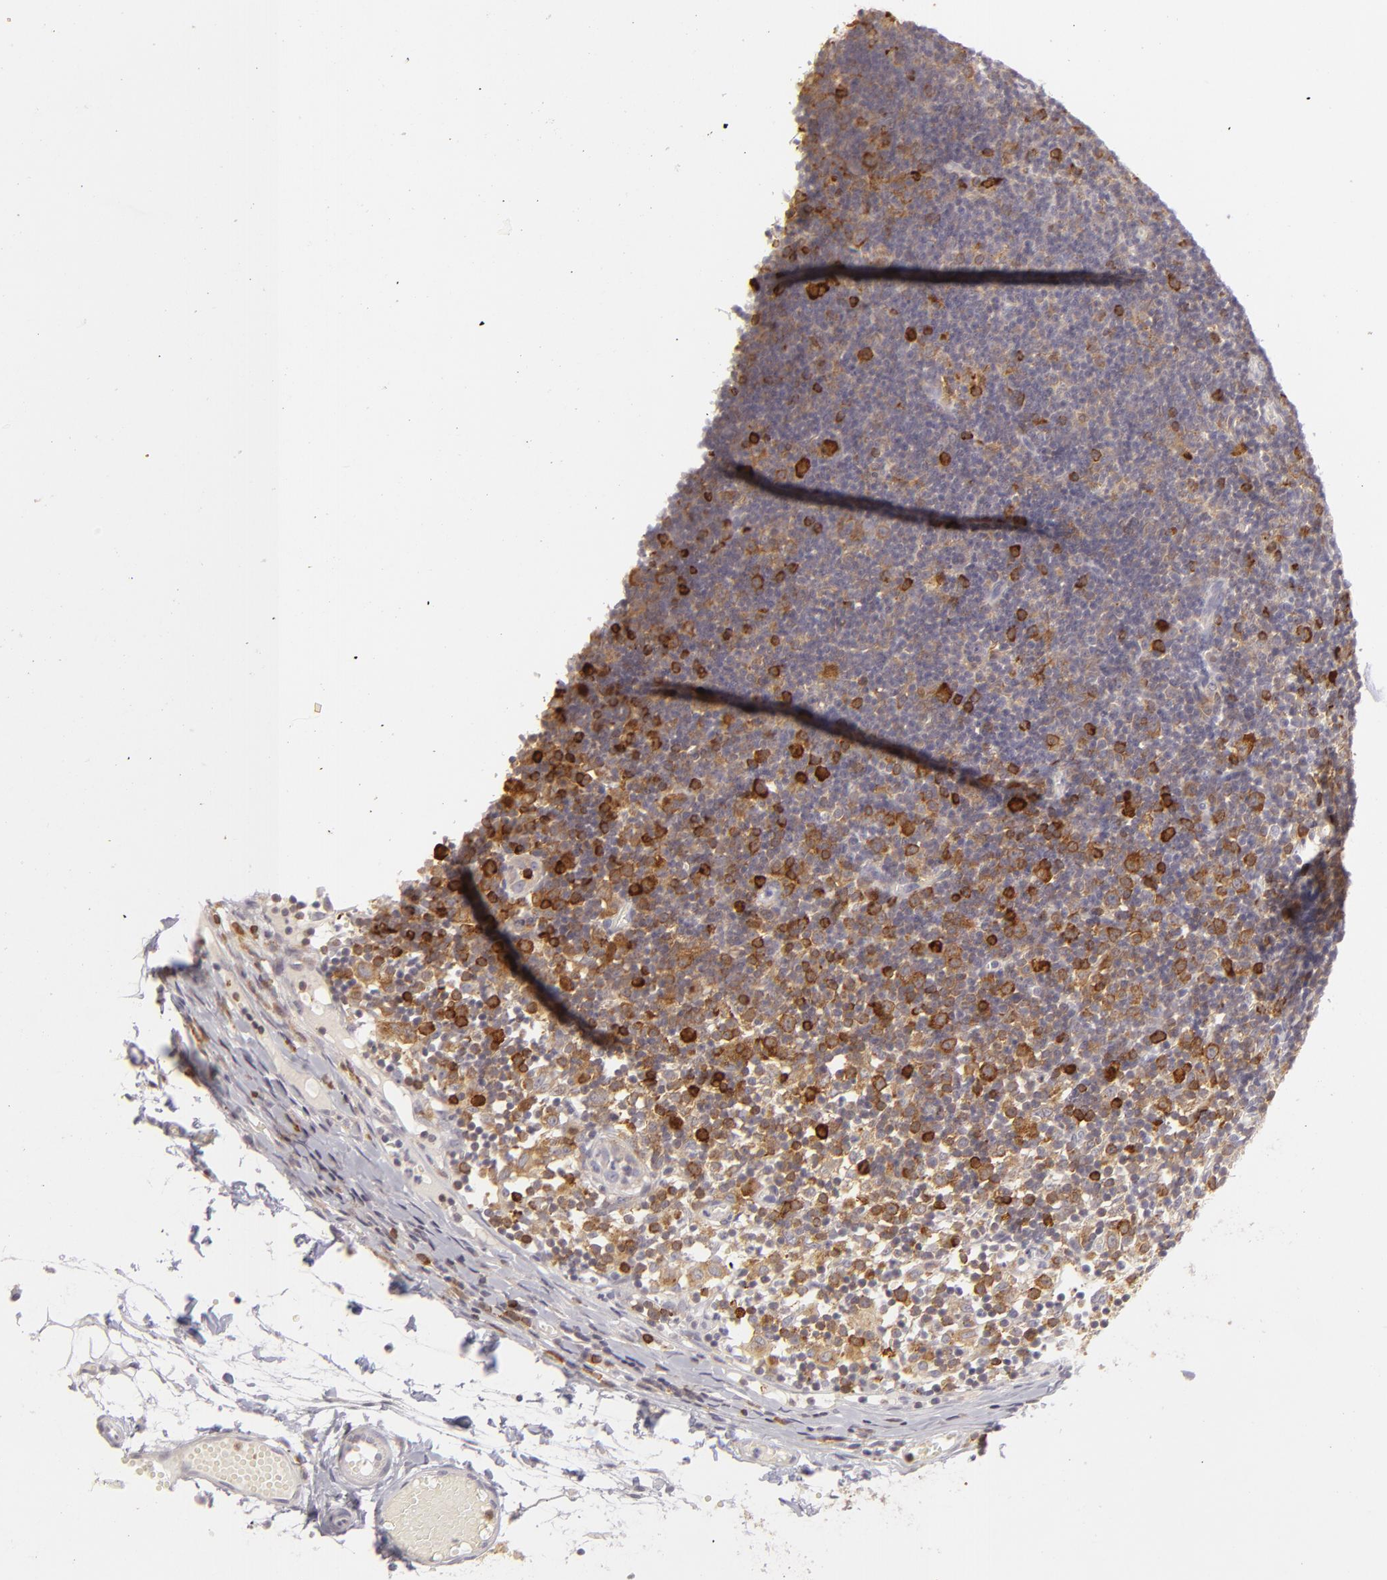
{"staining": {"intensity": "moderate", "quantity": ">75%", "location": "cytoplasmic/membranous"}, "tissue": "lymph node", "cell_type": "Germinal center cells", "image_type": "normal", "snomed": [{"axis": "morphology", "description": "Normal tissue, NOS"}, {"axis": "morphology", "description": "Inflammation, NOS"}, {"axis": "topography", "description": "Lymph node"}, {"axis": "topography", "description": "Salivary gland"}], "caption": "IHC staining of unremarkable lymph node, which displays medium levels of moderate cytoplasmic/membranous expression in about >75% of germinal center cells indicating moderate cytoplasmic/membranous protein expression. The staining was performed using DAB (3,3'-diaminobenzidine) (brown) for protein detection and nuclei were counterstained in hematoxylin (blue).", "gene": "APOBEC3G", "patient": {"sex": "male", "age": 3}}